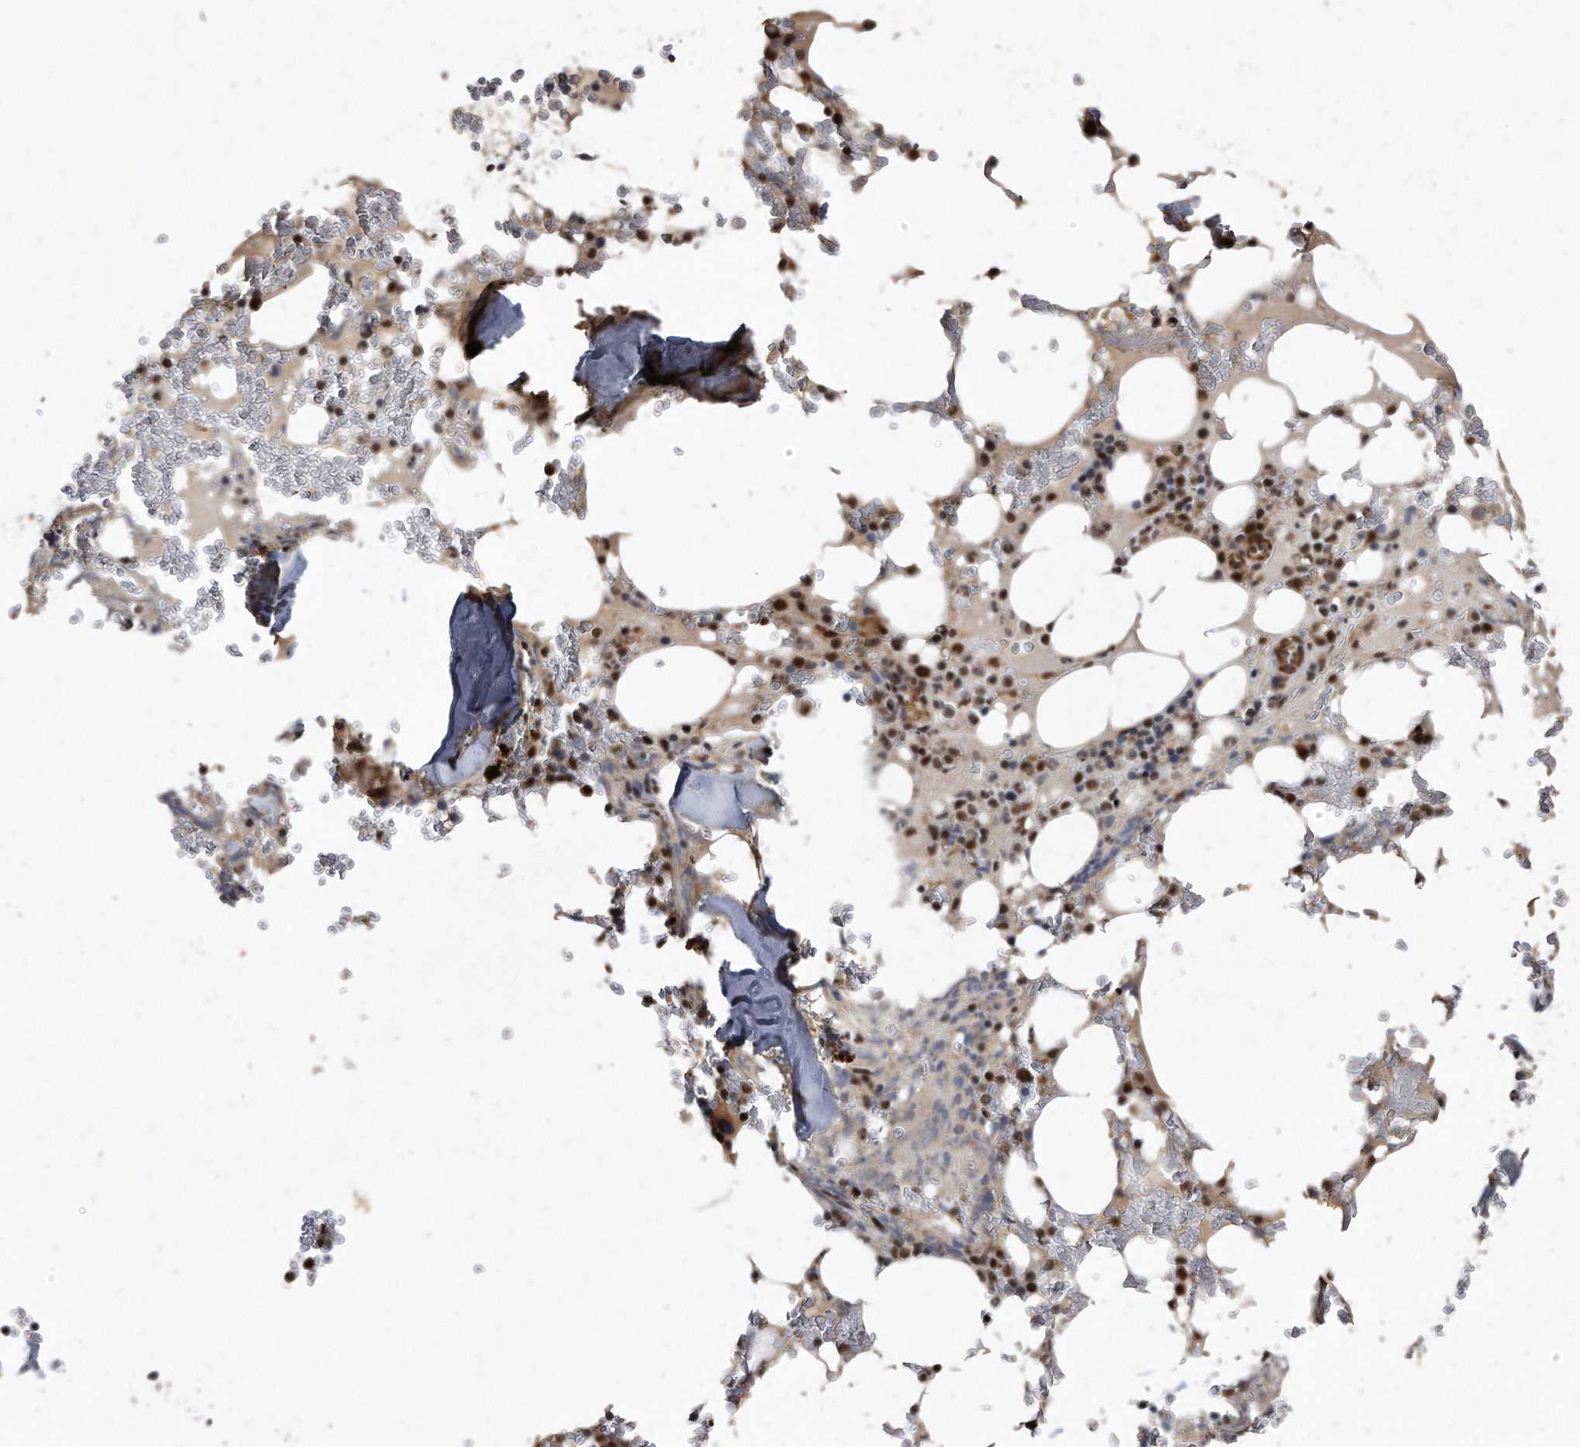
{"staining": {"intensity": "strong", "quantity": "25%-75%", "location": "nuclear"}, "tissue": "bone marrow", "cell_type": "Hematopoietic cells", "image_type": "normal", "snomed": [{"axis": "morphology", "description": "Normal tissue, NOS"}, {"axis": "topography", "description": "Bone marrow"}], "caption": "A micrograph of human bone marrow stained for a protein reveals strong nuclear brown staining in hematopoietic cells.", "gene": "DUSP22", "patient": {"sex": "male", "age": 58}}